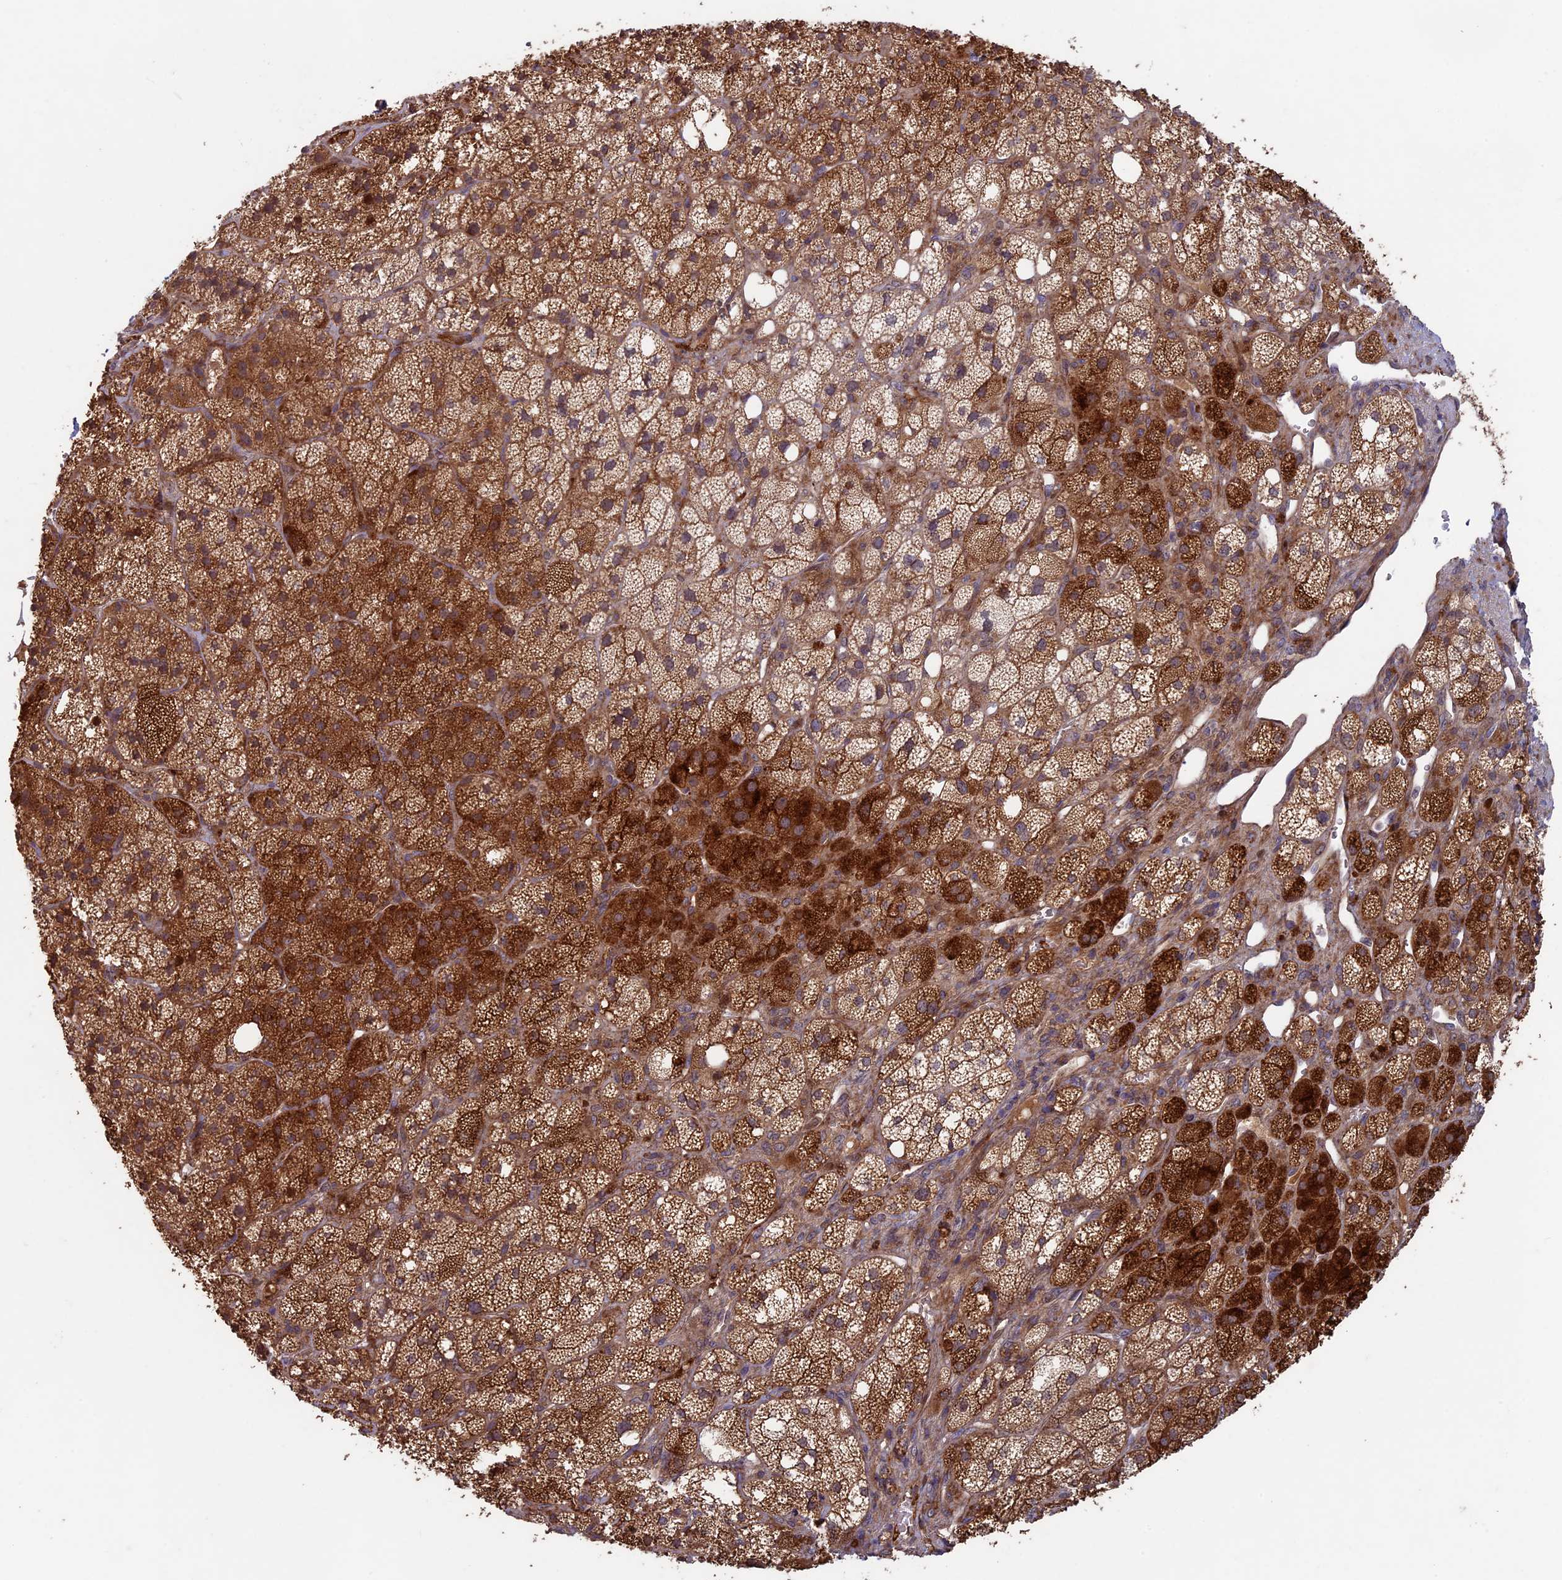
{"staining": {"intensity": "strong", "quantity": ">75%", "location": "cytoplasmic/membranous"}, "tissue": "adrenal gland", "cell_type": "Glandular cells", "image_type": "normal", "snomed": [{"axis": "morphology", "description": "Normal tissue, NOS"}, {"axis": "topography", "description": "Adrenal gland"}], "caption": "High-magnification brightfield microscopy of benign adrenal gland stained with DAB (brown) and counterstained with hematoxylin (blue). glandular cells exhibit strong cytoplasmic/membranous positivity is identified in approximately>75% of cells. The protein is stained brown, and the nuclei are stained in blue (DAB IHC with brightfield microscopy, high magnification).", "gene": "RCCD1", "patient": {"sex": "male", "age": 61}}